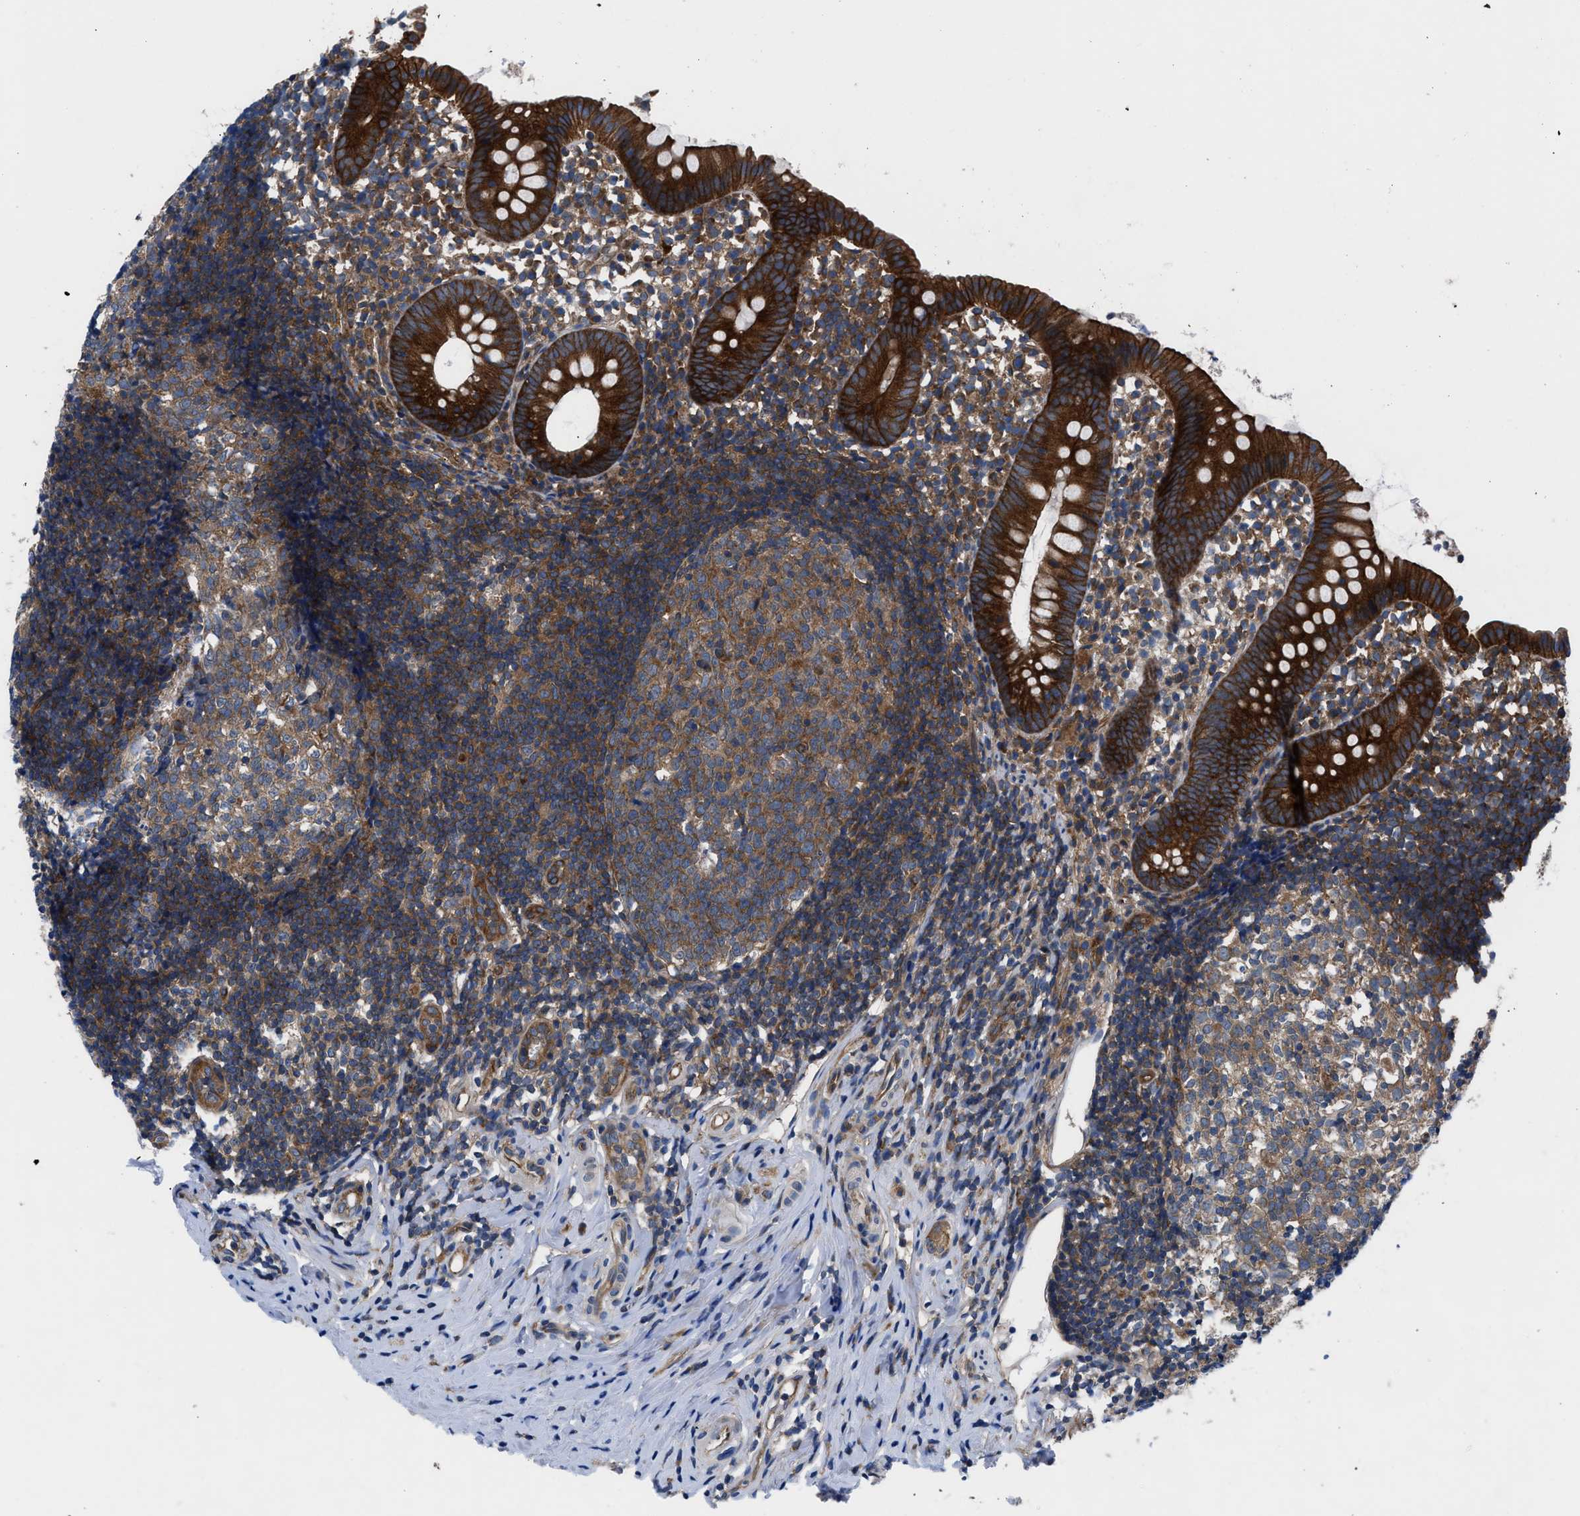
{"staining": {"intensity": "strong", "quantity": ">75%", "location": "cytoplasmic/membranous"}, "tissue": "appendix", "cell_type": "Glandular cells", "image_type": "normal", "snomed": [{"axis": "morphology", "description": "Normal tissue, NOS"}, {"axis": "topography", "description": "Appendix"}], "caption": "Protein positivity by immunohistochemistry (IHC) demonstrates strong cytoplasmic/membranous expression in approximately >75% of glandular cells in normal appendix.", "gene": "TRIP4", "patient": {"sex": "female", "age": 20}}